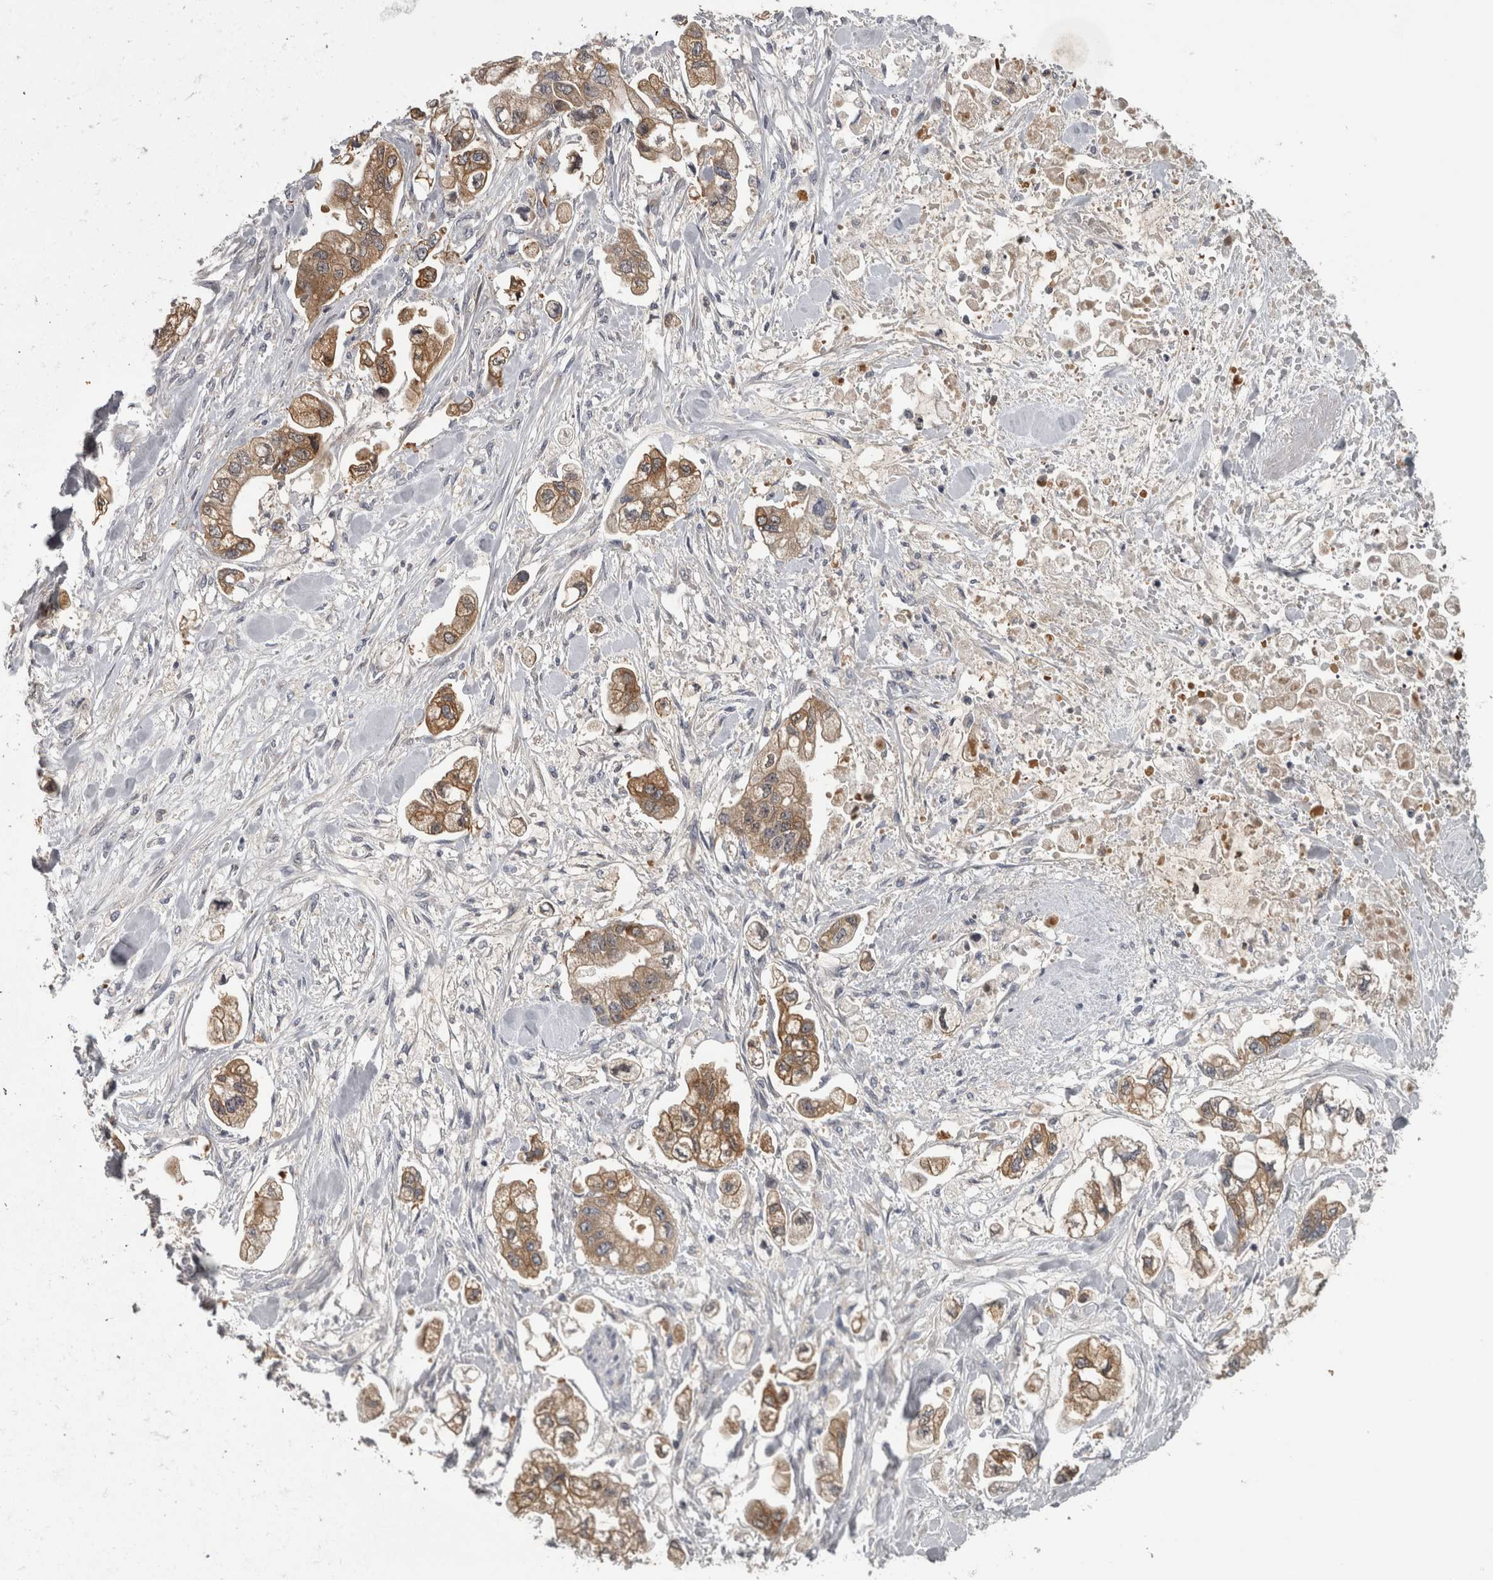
{"staining": {"intensity": "moderate", "quantity": ">75%", "location": "cytoplasmic/membranous"}, "tissue": "stomach cancer", "cell_type": "Tumor cells", "image_type": "cancer", "snomed": [{"axis": "morphology", "description": "Normal tissue, NOS"}, {"axis": "morphology", "description": "Adenocarcinoma, NOS"}, {"axis": "topography", "description": "Stomach"}], "caption": "The photomicrograph exhibits immunohistochemical staining of stomach cancer (adenocarcinoma). There is moderate cytoplasmic/membranous staining is seen in approximately >75% of tumor cells.", "gene": "PRKCI", "patient": {"sex": "male", "age": 62}}